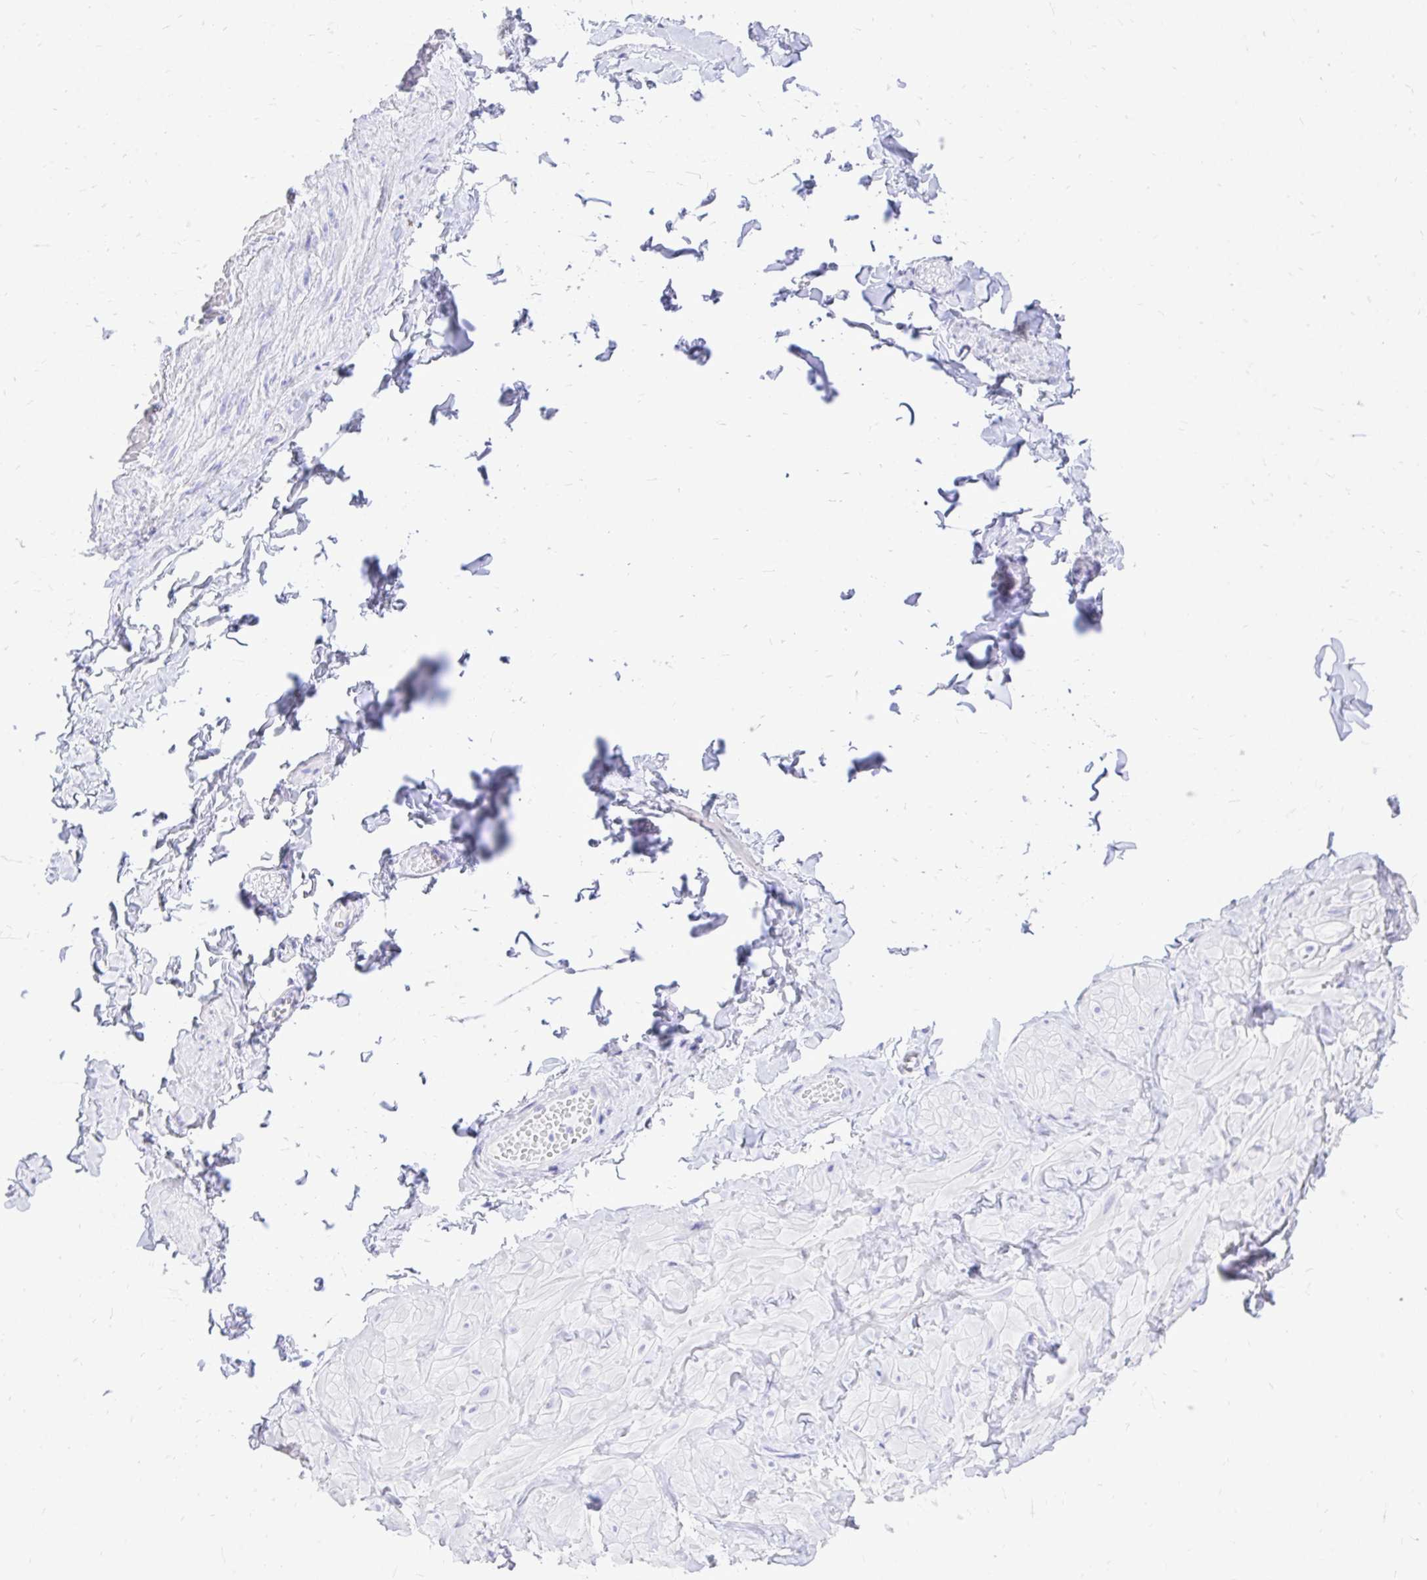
{"staining": {"intensity": "negative", "quantity": "none", "location": "none"}, "tissue": "adipose tissue", "cell_type": "Adipocytes", "image_type": "normal", "snomed": [{"axis": "morphology", "description": "Normal tissue, NOS"}, {"axis": "topography", "description": "Soft tissue"}, {"axis": "topography", "description": "Adipose tissue"}, {"axis": "topography", "description": "Vascular tissue"}, {"axis": "topography", "description": "Peripheral nerve tissue"}], "caption": "Photomicrograph shows no significant protein staining in adipocytes of normal adipose tissue. The staining is performed using DAB (3,3'-diaminobenzidine) brown chromogen with nuclei counter-stained in using hematoxylin.", "gene": "MON1A", "patient": {"sex": "male", "age": 29}}